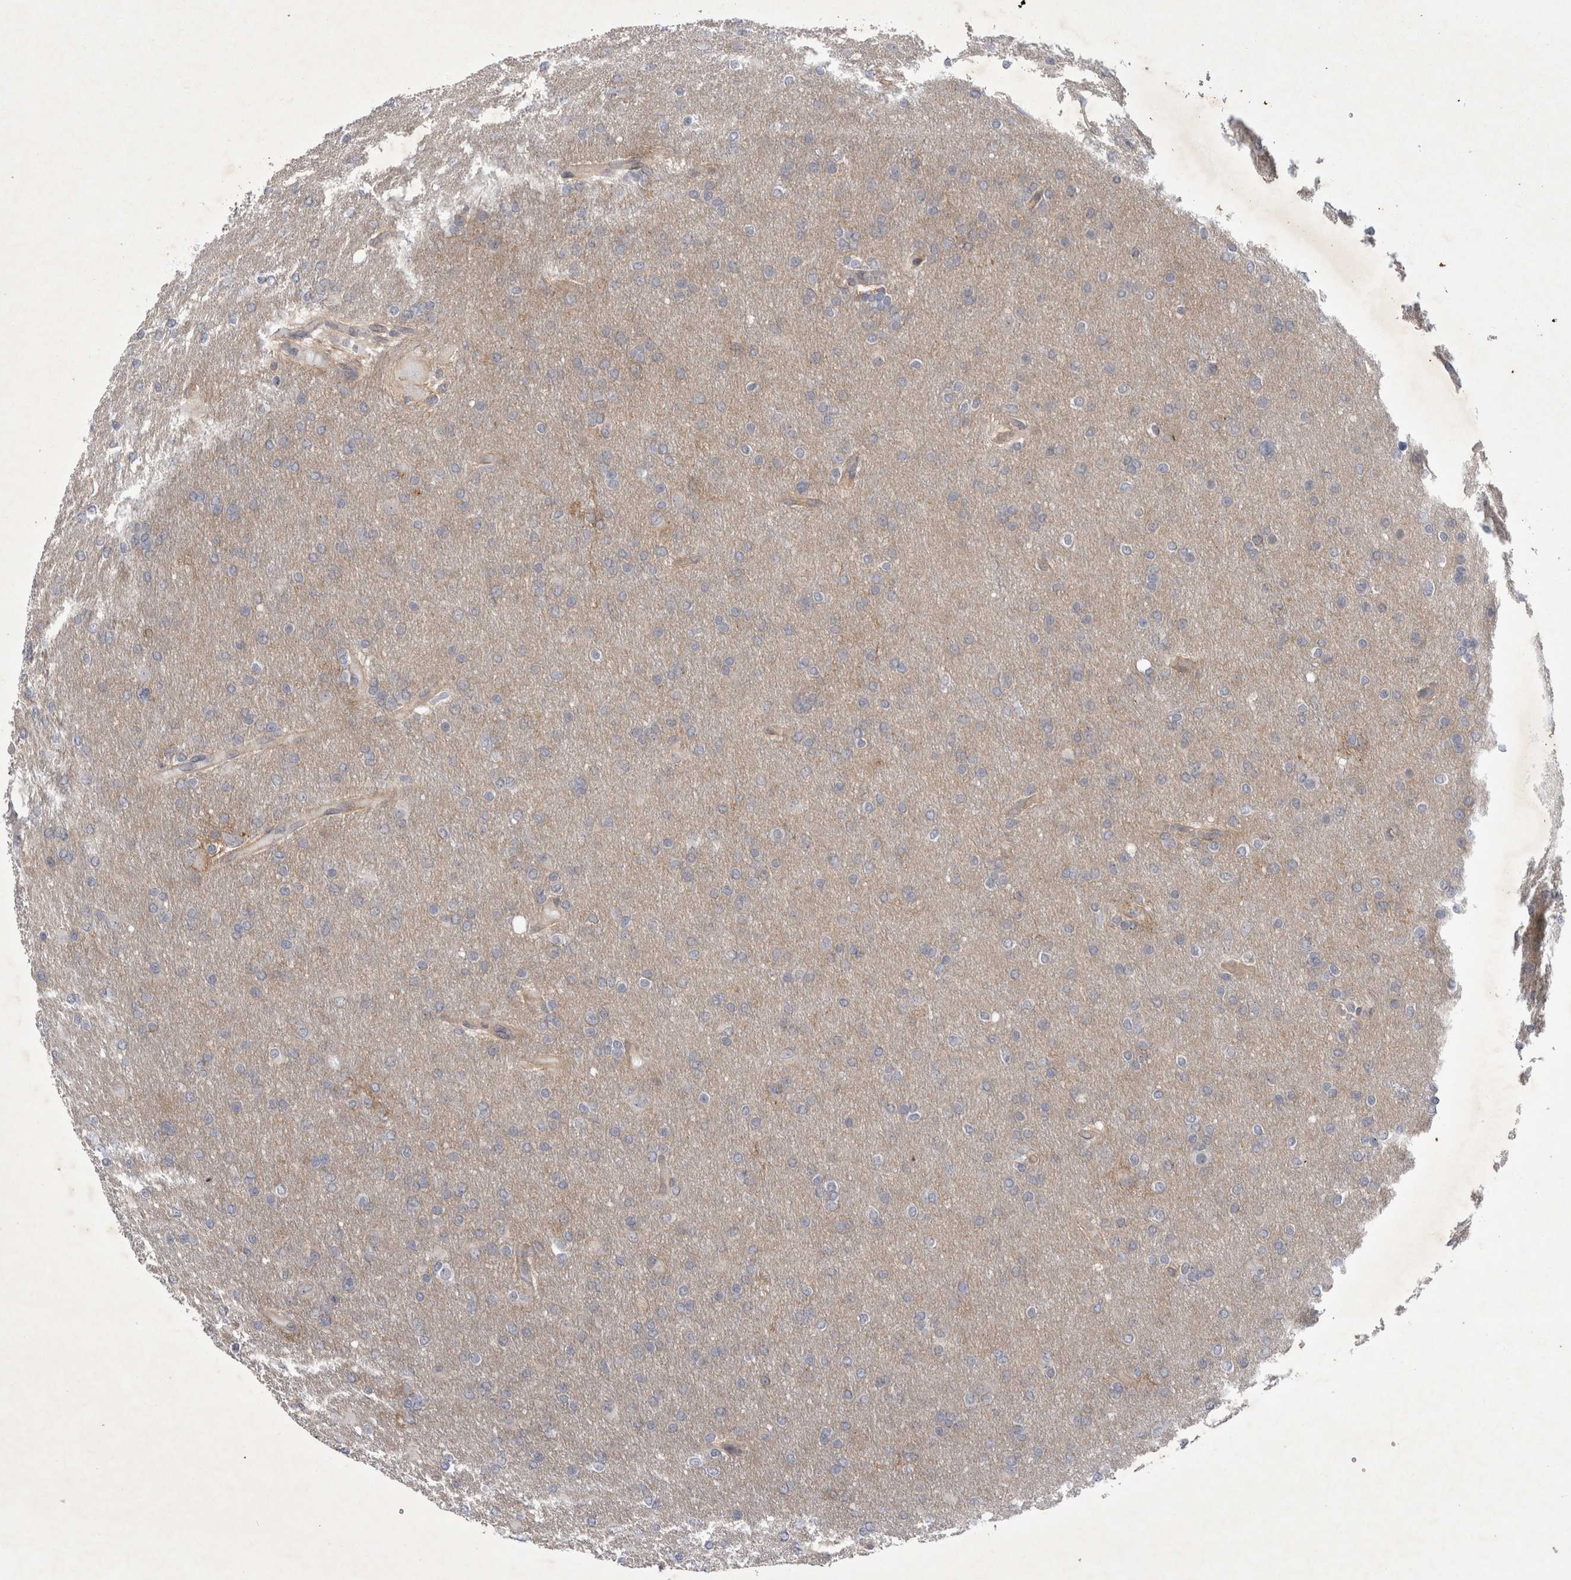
{"staining": {"intensity": "negative", "quantity": "none", "location": "none"}, "tissue": "glioma", "cell_type": "Tumor cells", "image_type": "cancer", "snomed": [{"axis": "morphology", "description": "Glioma, malignant, High grade"}, {"axis": "topography", "description": "Cerebral cortex"}], "caption": "An immunohistochemistry (IHC) image of malignant glioma (high-grade) is shown. There is no staining in tumor cells of malignant glioma (high-grade).", "gene": "PARP11", "patient": {"sex": "female", "age": 36}}